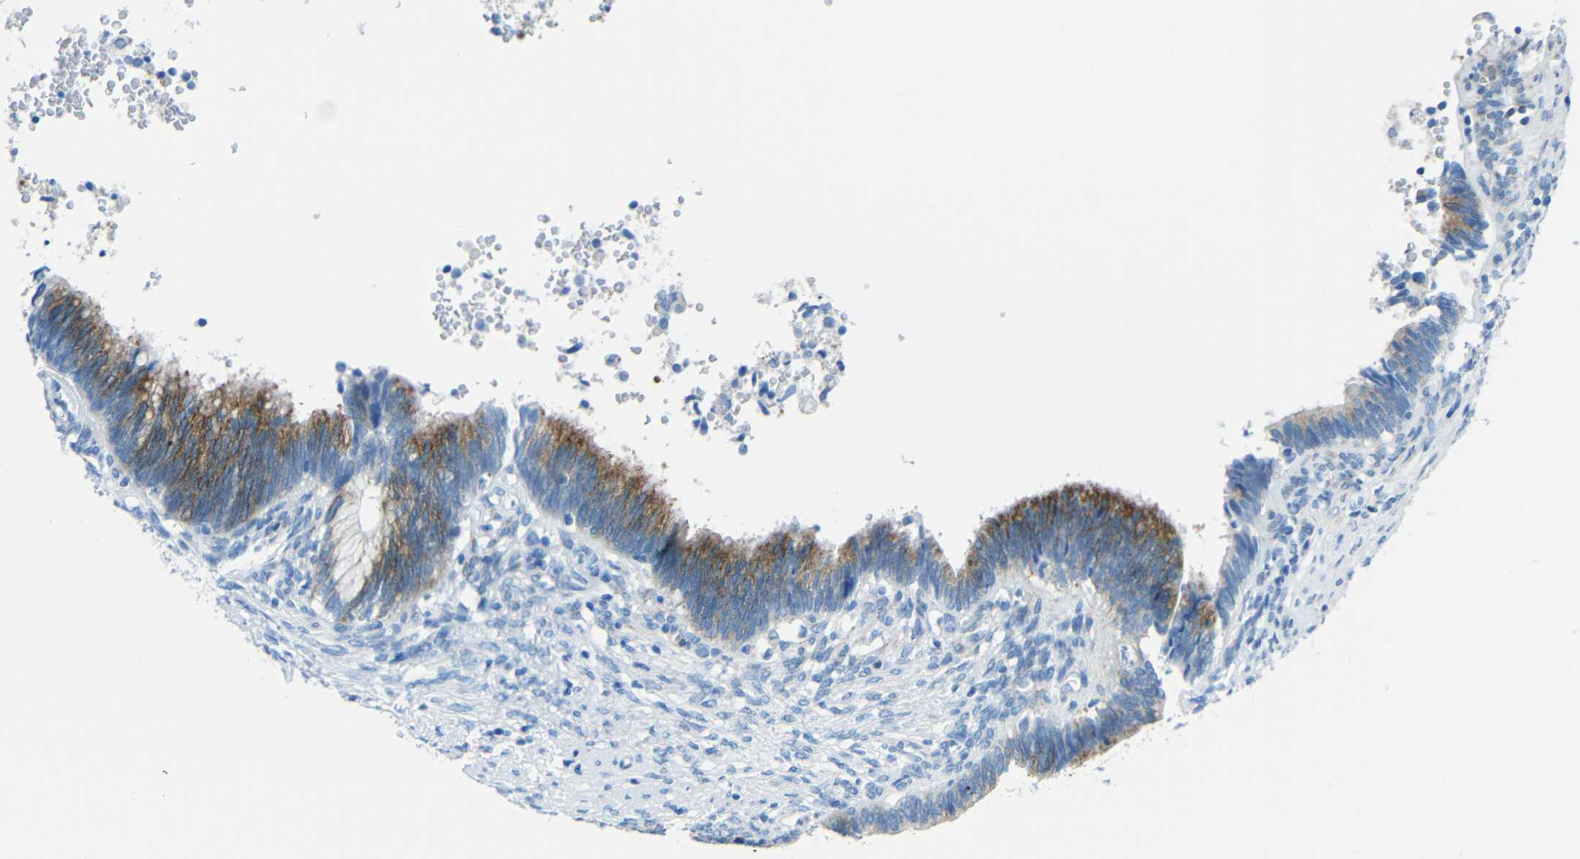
{"staining": {"intensity": "moderate", "quantity": "25%-75%", "location": "cytoplasmic/membranous"}, "tissue": "cervical cancer", "cell_type": "Tumor cells", "image_type": "cancer", "snomed": [{"axis": "morphology", "description": "Adenocarcinoma, NOS"}, {"axis": "topography", "description": "Cervix"}], "caption": "The immunohistochemical stain shows moderate cytoplasmic/membranous expression in tumor cells of adenocarcinoma (cervical) tissue.", "gene": "TUBB4B", "patient": {"sex": "female", "age": 44}}